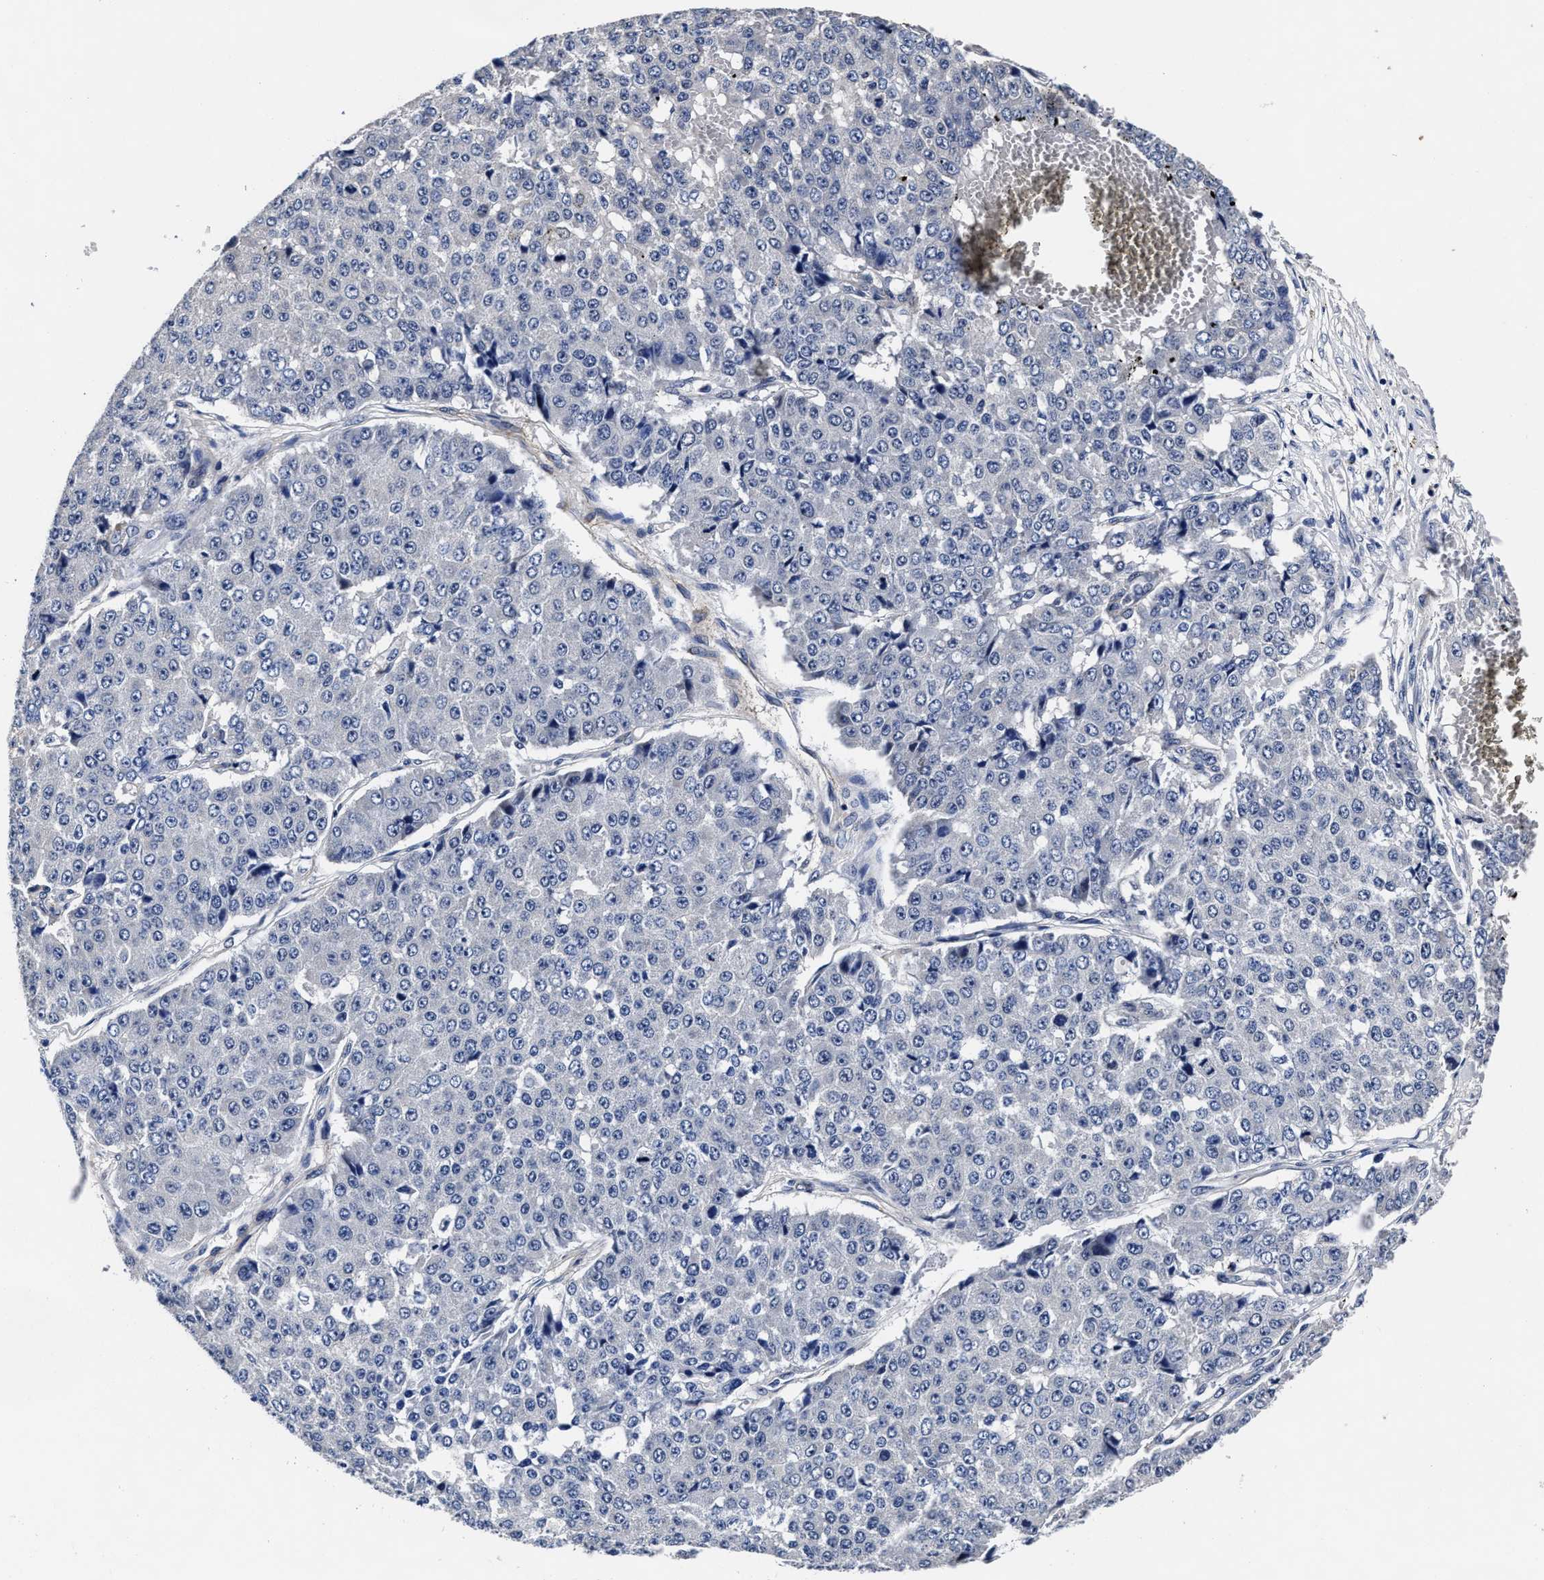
{"staining": {"intensity": "negative", "quantity": "none", "location": "none"}, "tissue": "pancreatic cancer", "cell_type": "Tumor cells", "image_type": "cancer", "snomed": [{"axis": "morphology", "description": "Adenocarcinoma, NOS"}, {"axis": "topography", "description": "Pancreas"}], "caption": "DAB (3,3'-diaminobenzidine) immunohistochemical staining of human pancreatic adenocarcinoma exhibits no significant staining in tumor cells.", "gene": "OLFML2A", "patient": {"sex": "male", "age": 50}}